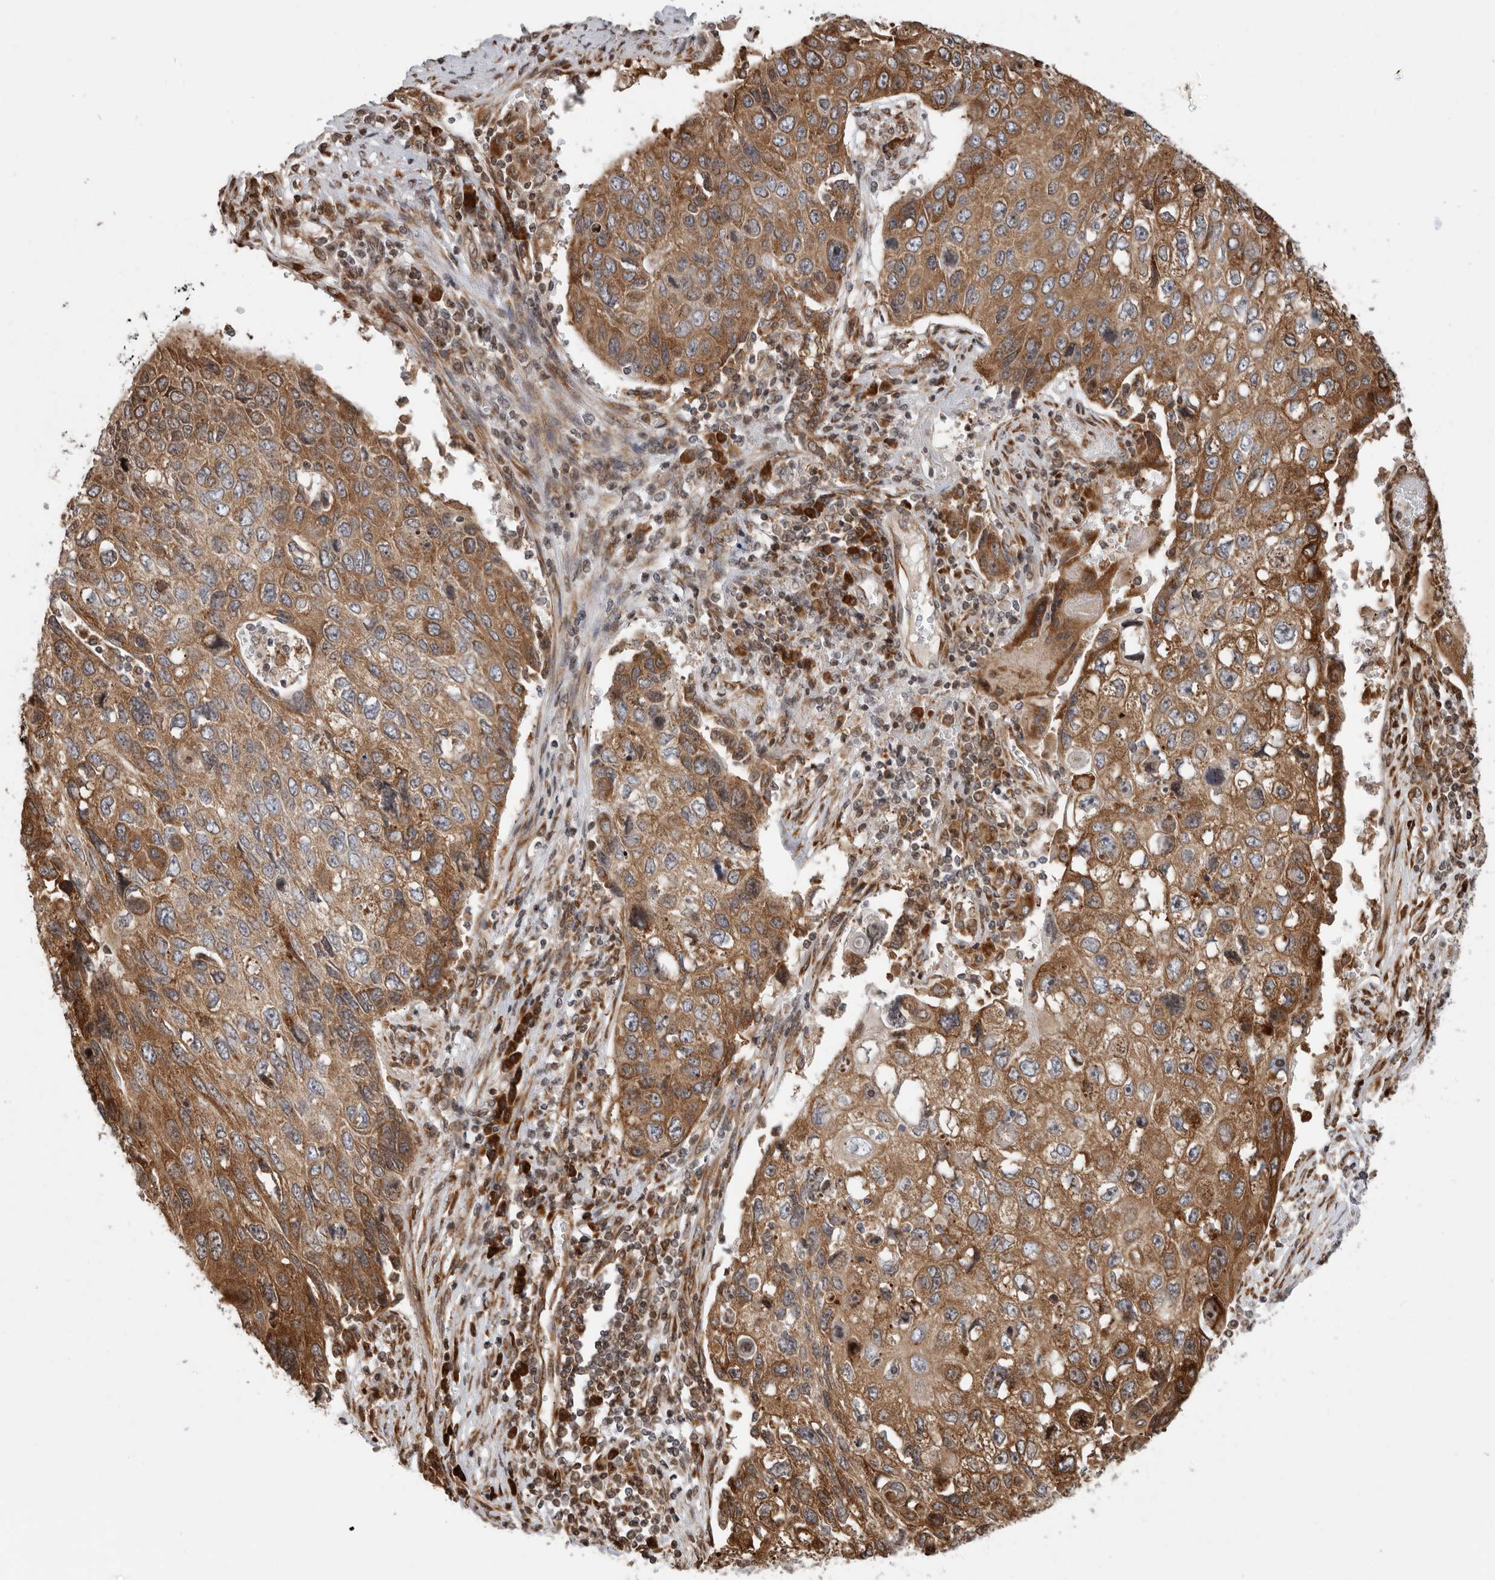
{"staining": {"intensity": "moderate", "quantity": ">75%", "location": "cytoplasmic/membranous"}, "tissue": "lung cancer", "cell_type": "Tumor cells", "image_type": "cancer", "snomed": [{"axis": "morphology", "description": "Squamous cell carcinoma, NOS"}, {"axis": "topography", "description": "Lung"}], "caption": "The histopathology image exhibits a brown stain indicating the presence of a protein in the cytoplasmic/membranous of tumor cells in lung cancer (squamous cell carcinoma).", "gene": "FZD3", "patient": {"sex": "male", "age": 61}}